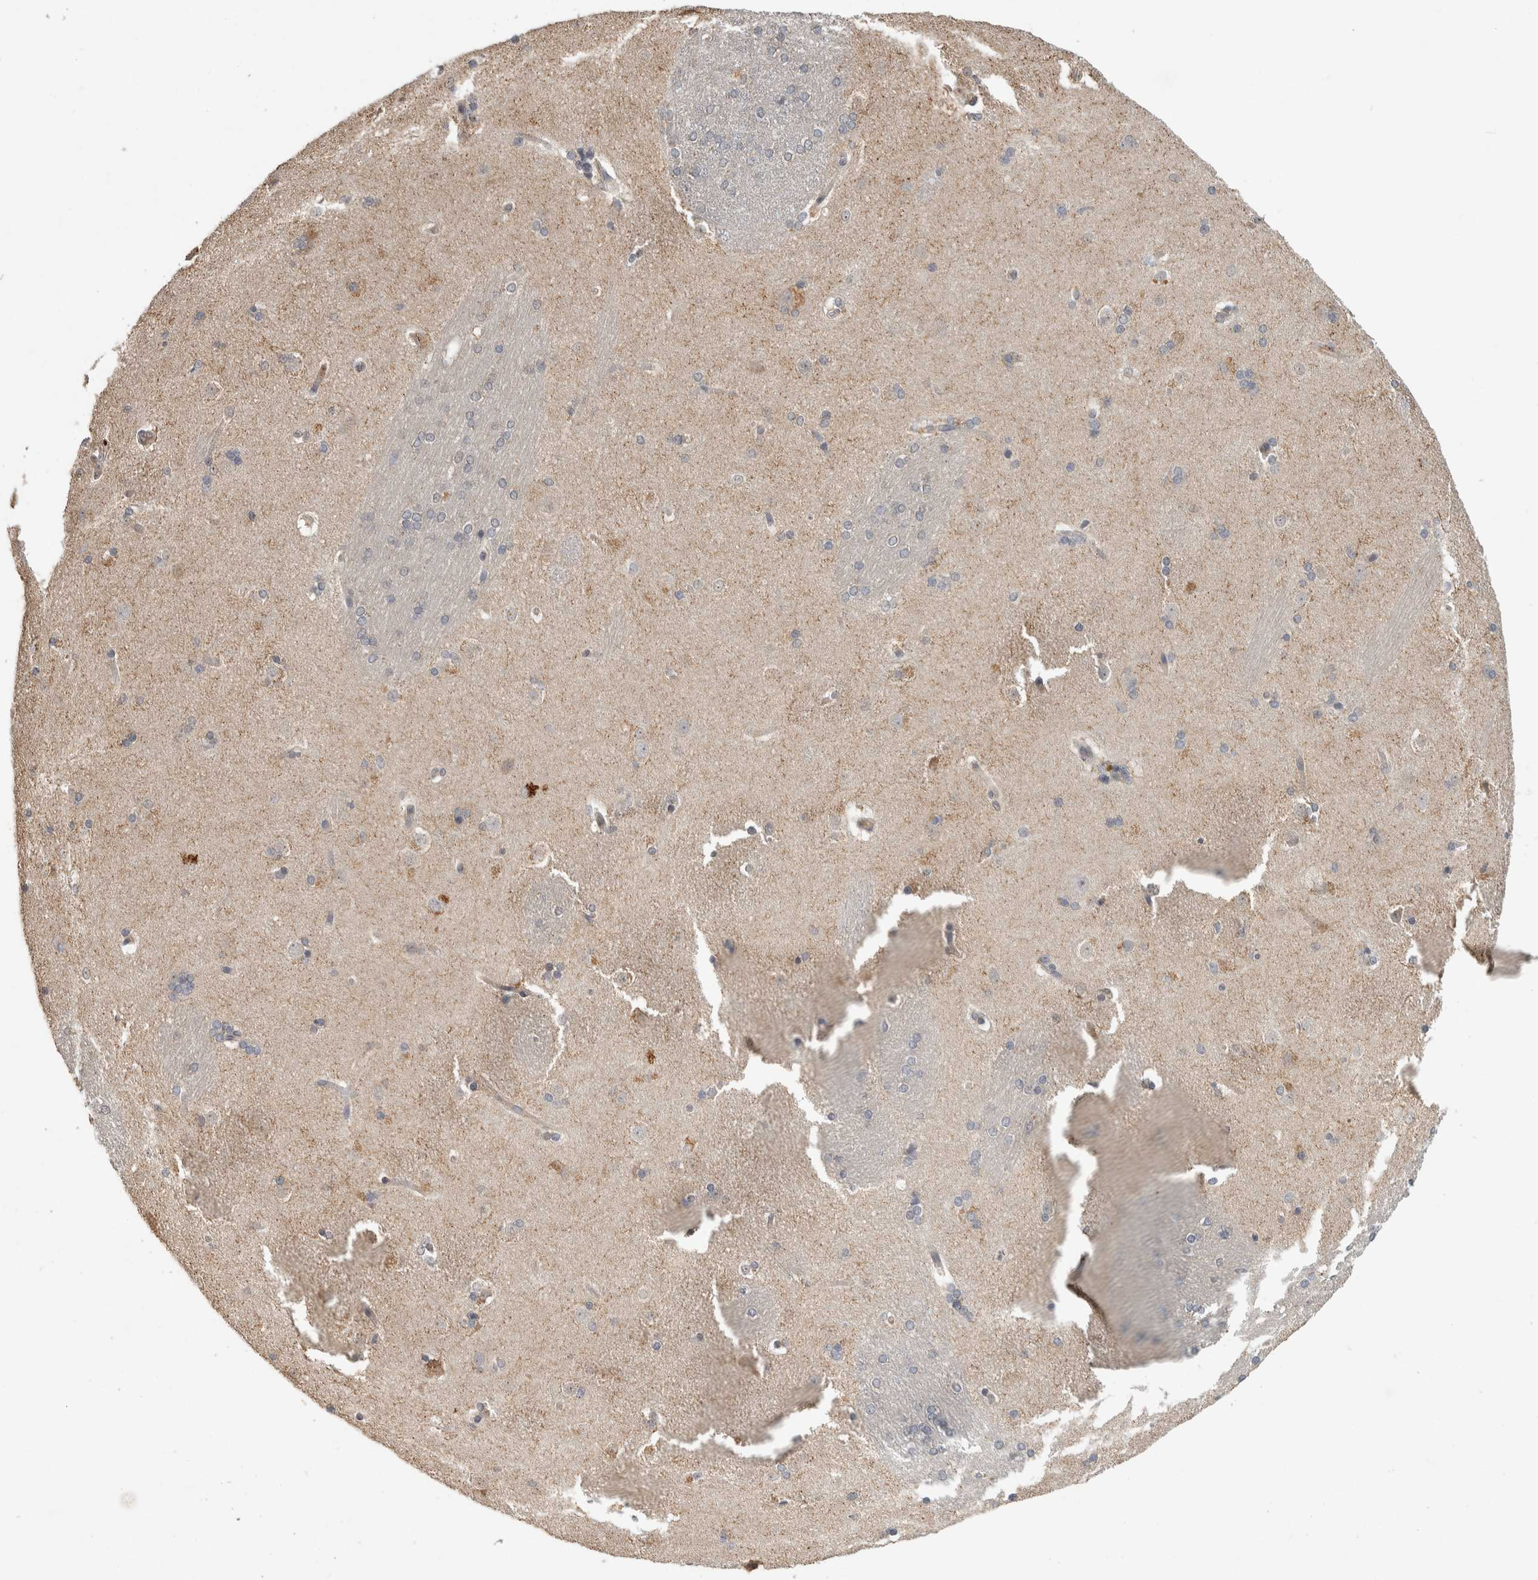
{"staining": {"intensity": "negative", "quantity": "none", "location": "none"}, "tissue": "caudate", "cell_type": "Glial cells", "image_type": "normal", "snomed": [{"axis": "morphology", "description": "Normal tissue, NOS"}, {"axis": "topography", "description": "Lateral ventricle wall"}], "caption": "IHC of normal caudate demonstrates no positivity in glial cells.", "gene": "EIF3H", "patient": {"sex": "female", "age": 19}}